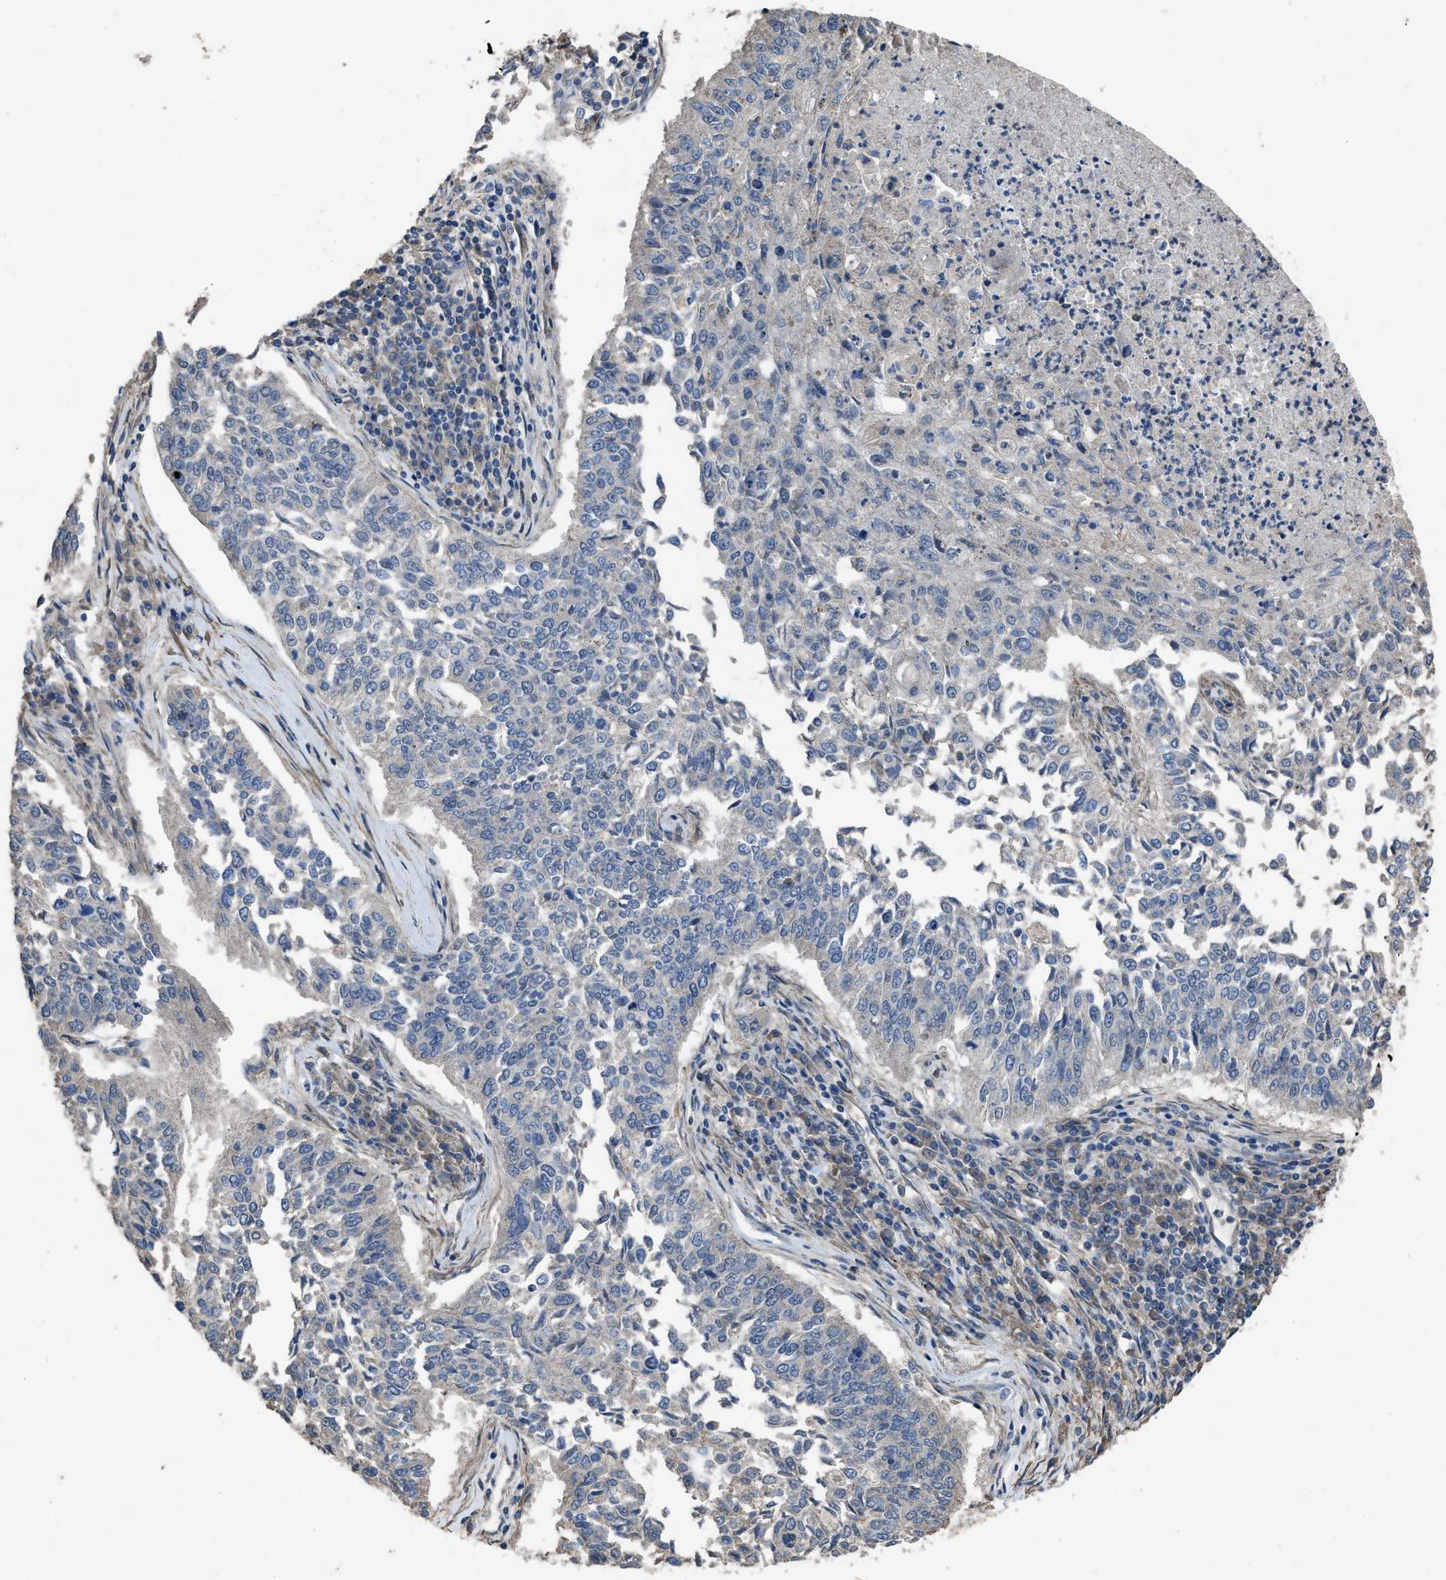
{"staining": {"intensity": "negative", "quantity": "none", "location": "none"}, "tissue": "lung cancer", "cell_type": "Tumor cells", "image_type": "cancer", "snomed": [{"axis": "morphology", "description": "Normal tissue, NOS"}, {"axis": "morphology", "description": "Squamous cell carcinoma, NOS"}, {"axis": "topography", "description": "Cartilage tissue"}, {"axis": "topography", "description": "Bronchus"}, {"axis": "topography", "description": "Lung"}], "caption": "A micrograph of human lung squamous cell carcinoma is negative for staining in tumor cells.", "gene": "ARL6", "patient": {"sex": "female", "age": 49}}